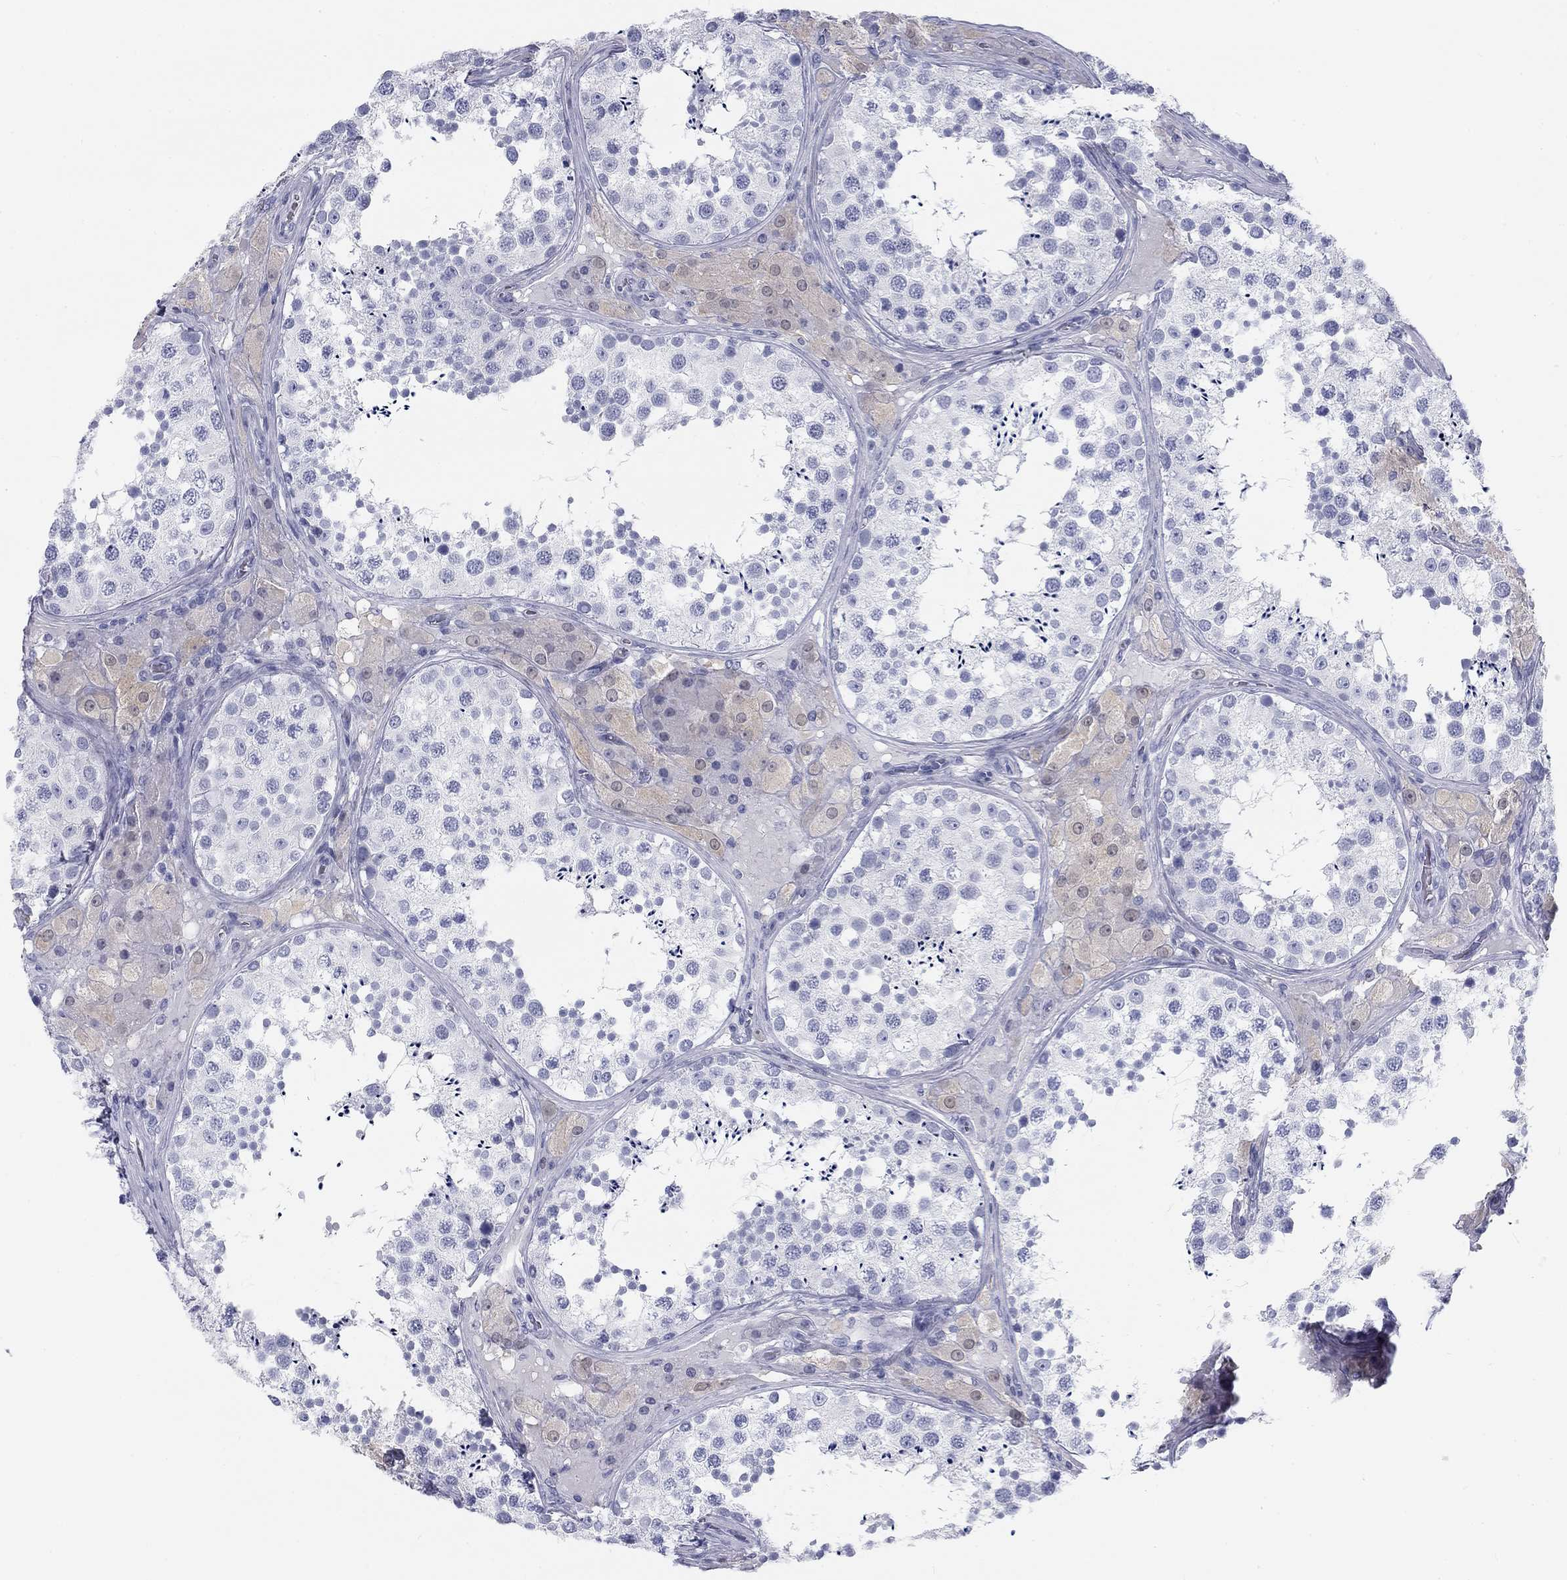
{"staining": {"intensity": "negative", "quantity": "none", "location": "none"}, "tissue": "testis", "cell_type": "Cells in seminiferous ducts", "image_type": "normal", "snomed": [{"axis": "morphology", "description": "Normal tissue, NOS"}, {"axis": "topography", "description": "Testis"}], "caption": "This is an IHC photomicrograph of unremarkable testis. There is no staining in cells in seminiferous ducts.", "gene": "CALB1", "patient": {"sex": "male", "age": 34}}